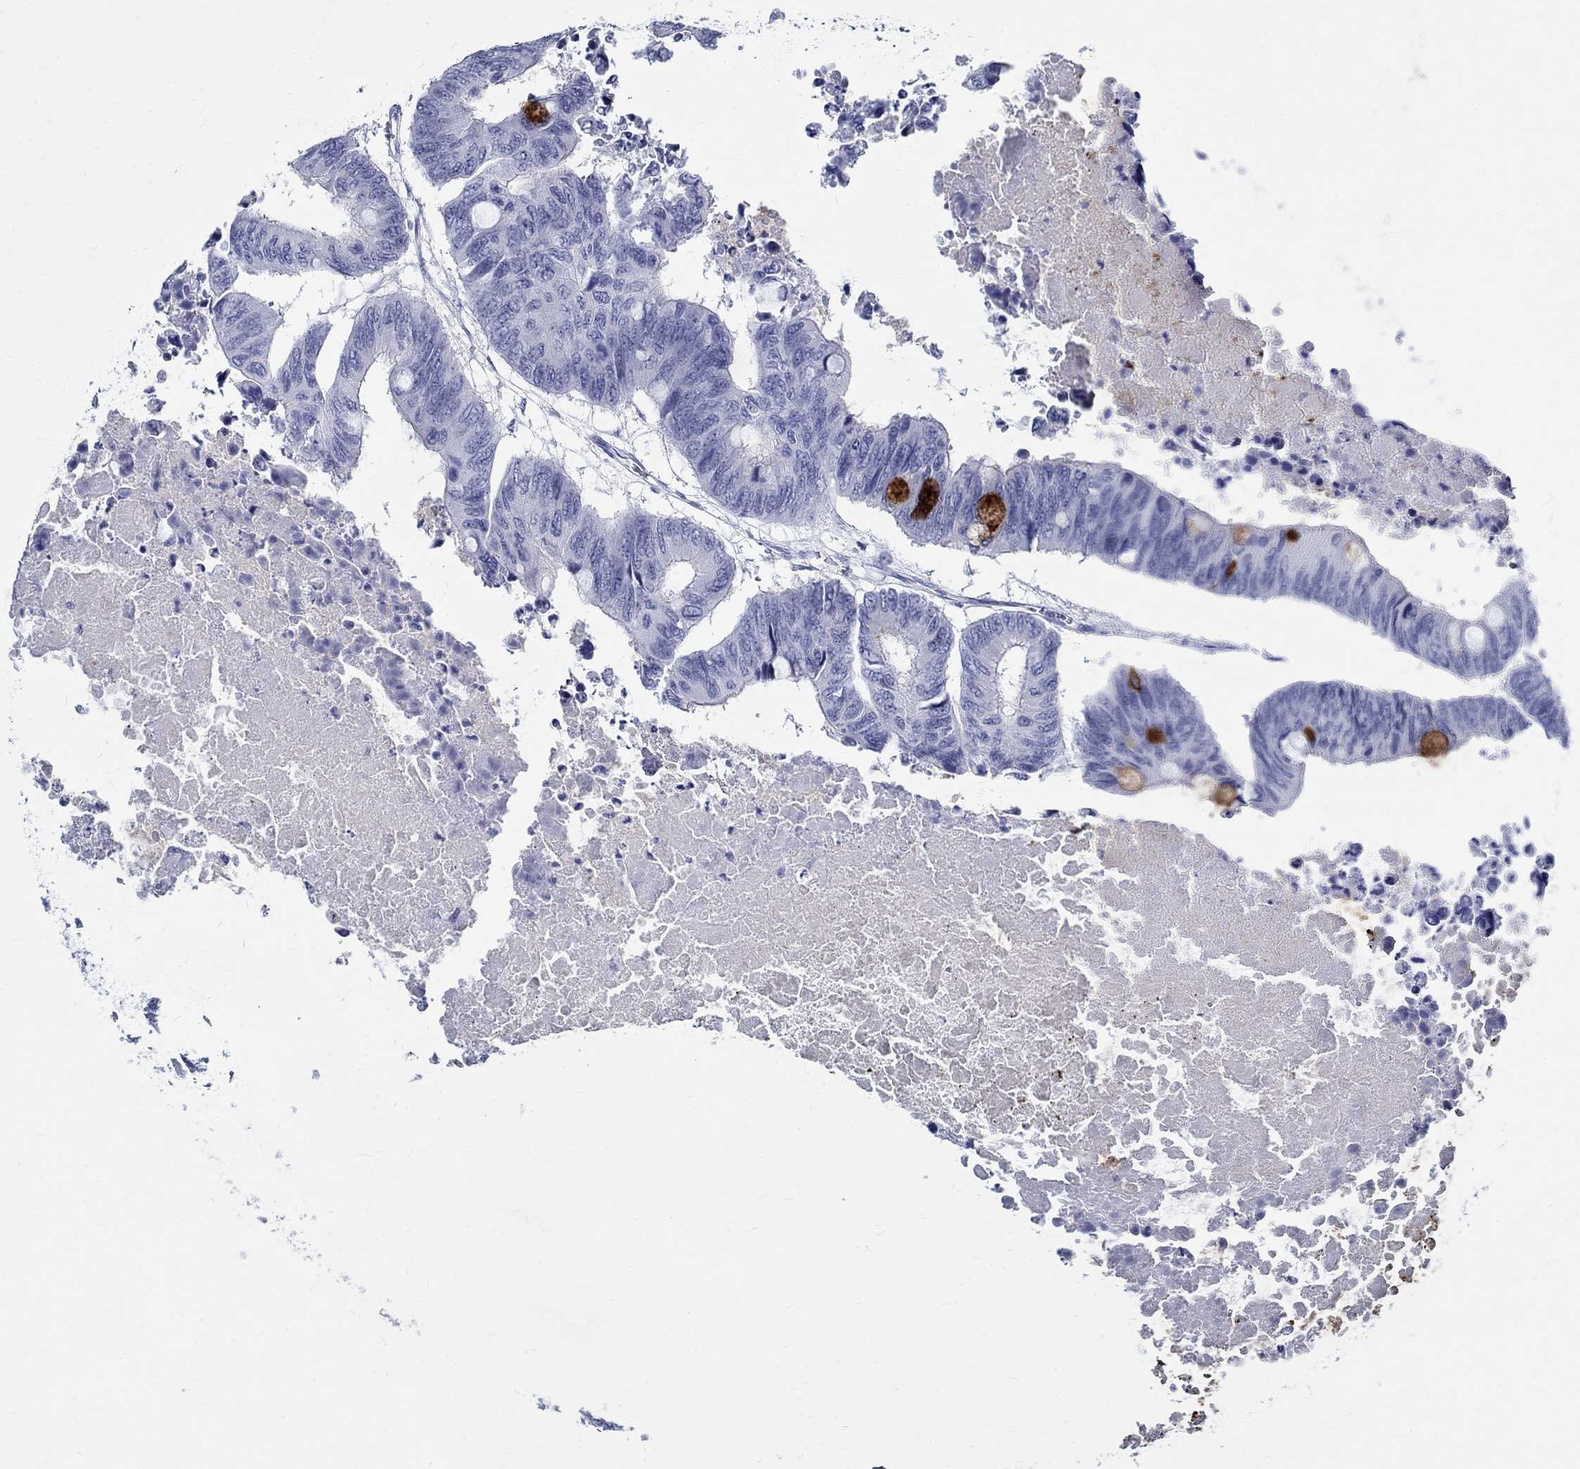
{"staining": {"intensity": "strong", "quantity": "<25%", "location": "cytoplasmic/membranous"}, "tissue": "colorectal cancer", "cell_type": "Tumor cells", "image_type": "cancer", "snomed": [{"axis": "morphology", "description": "Normal tissue, NOS"}, {"axis": "morphology", "description": "Adenocarcinoma, NOS"}, {"axis": "topography", "description": "Rectum"}, {"axis": "topography", "description": "Peripheral nerve tissue"}], "caption": "Colorectal cancer tissue shows strong cytoplasmic/membranous staining in approximately <25% of tumor cells, visualized by immunohistochemistry. The protein is shown in brown color, while the nuclei are stained blue.", "gene": "BSPRY", "patient": {"sex": "male", "age": 92}}